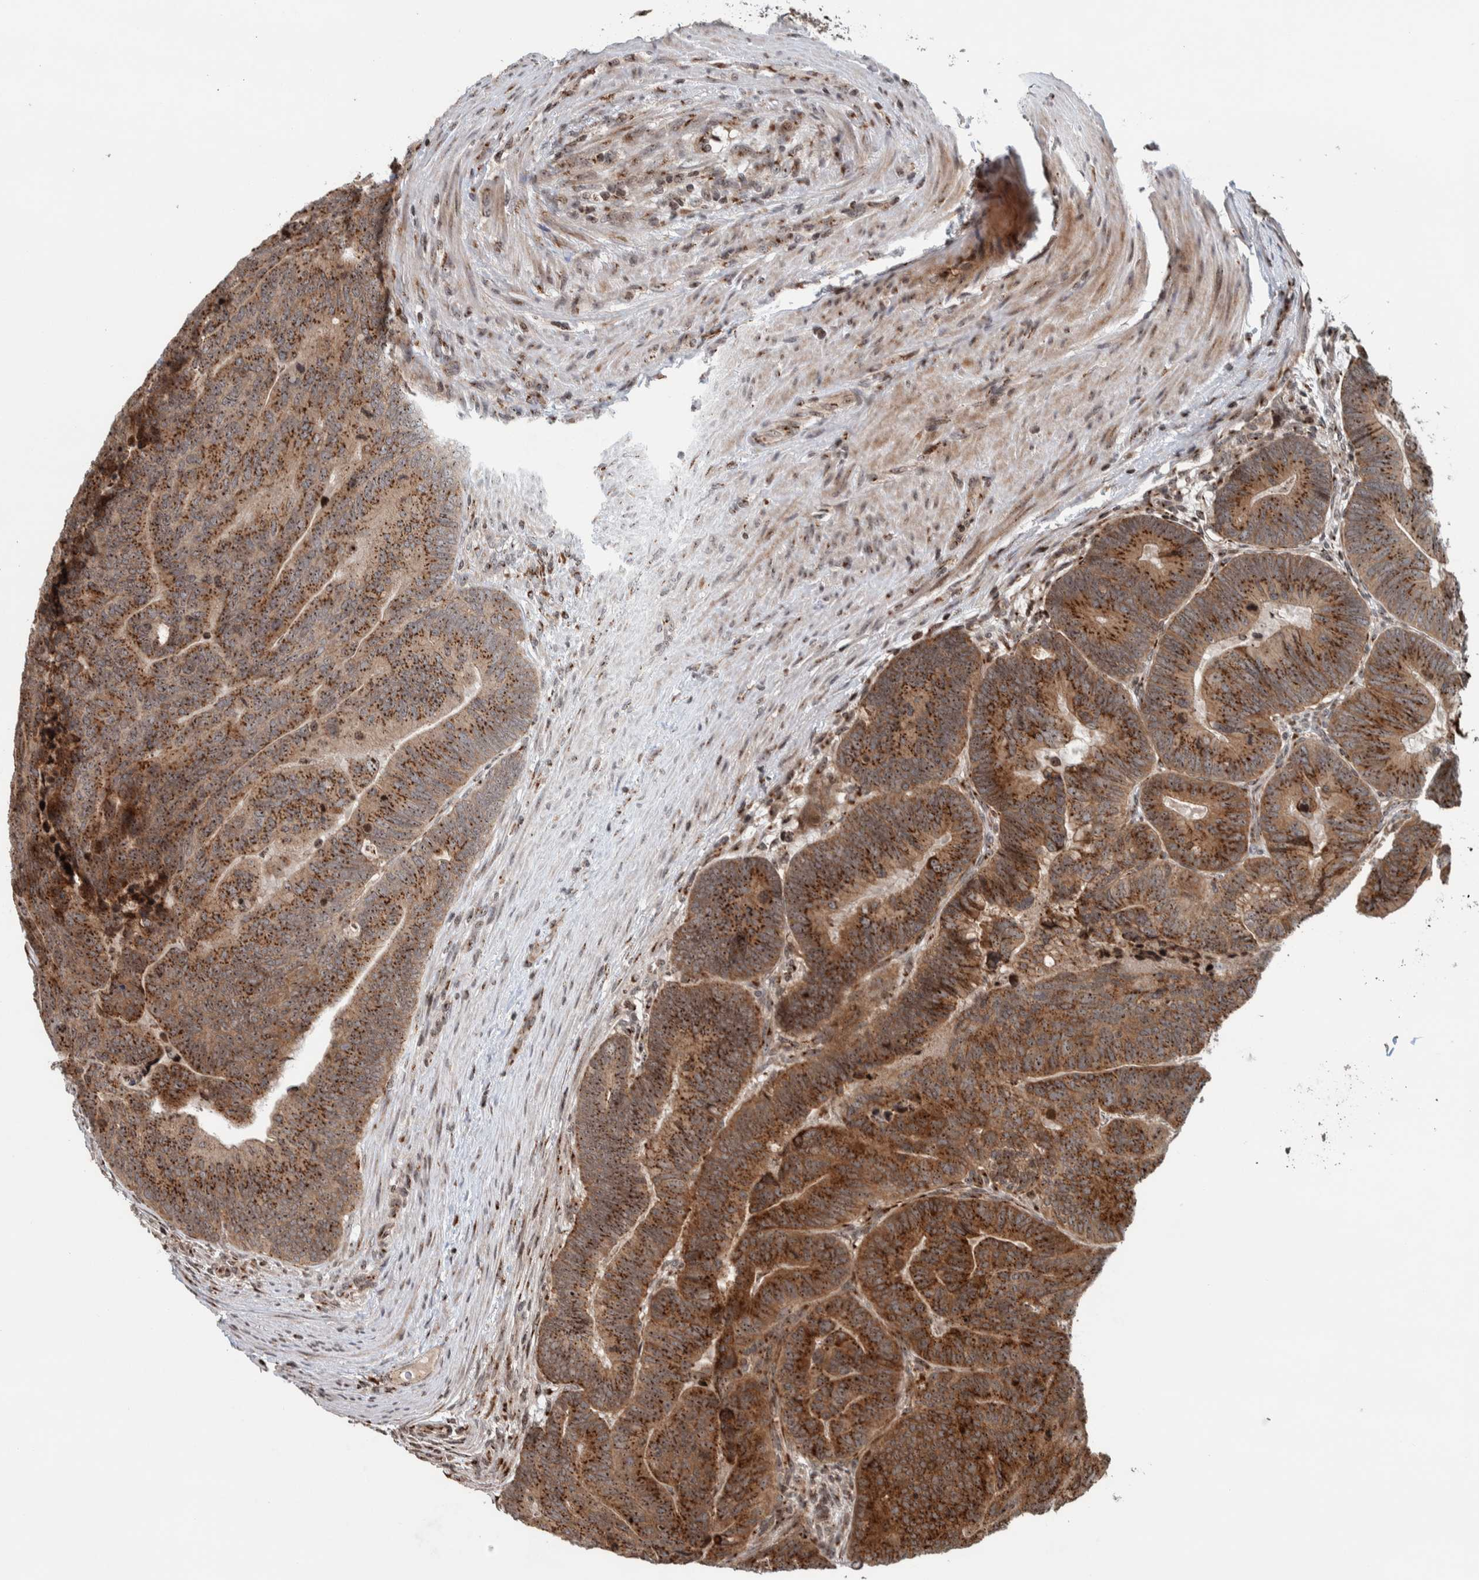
{"staining": {"intensity": "strong", "quantity": ">75%", "location": "cytoplasmic/membranous,nuclear"}, "tissue": "colorectal cancer", "cell_type": "Tumor cells", "image_type": "cancer", "snomed": [{"axis": "morphology", "description": "Adenocarcinoma, NOS"}, {"axis": "topography", "description": "Colon"}], "caption": "Approximately >75% of tumor cells in human colorectal cancer demonstrate strong cytoplasmic/membranous and nuclear protein expression as visualized by brown immunohistochemical staining.", "gene": "CCDC182", "patient": {"sex": "female", "age": 67}}